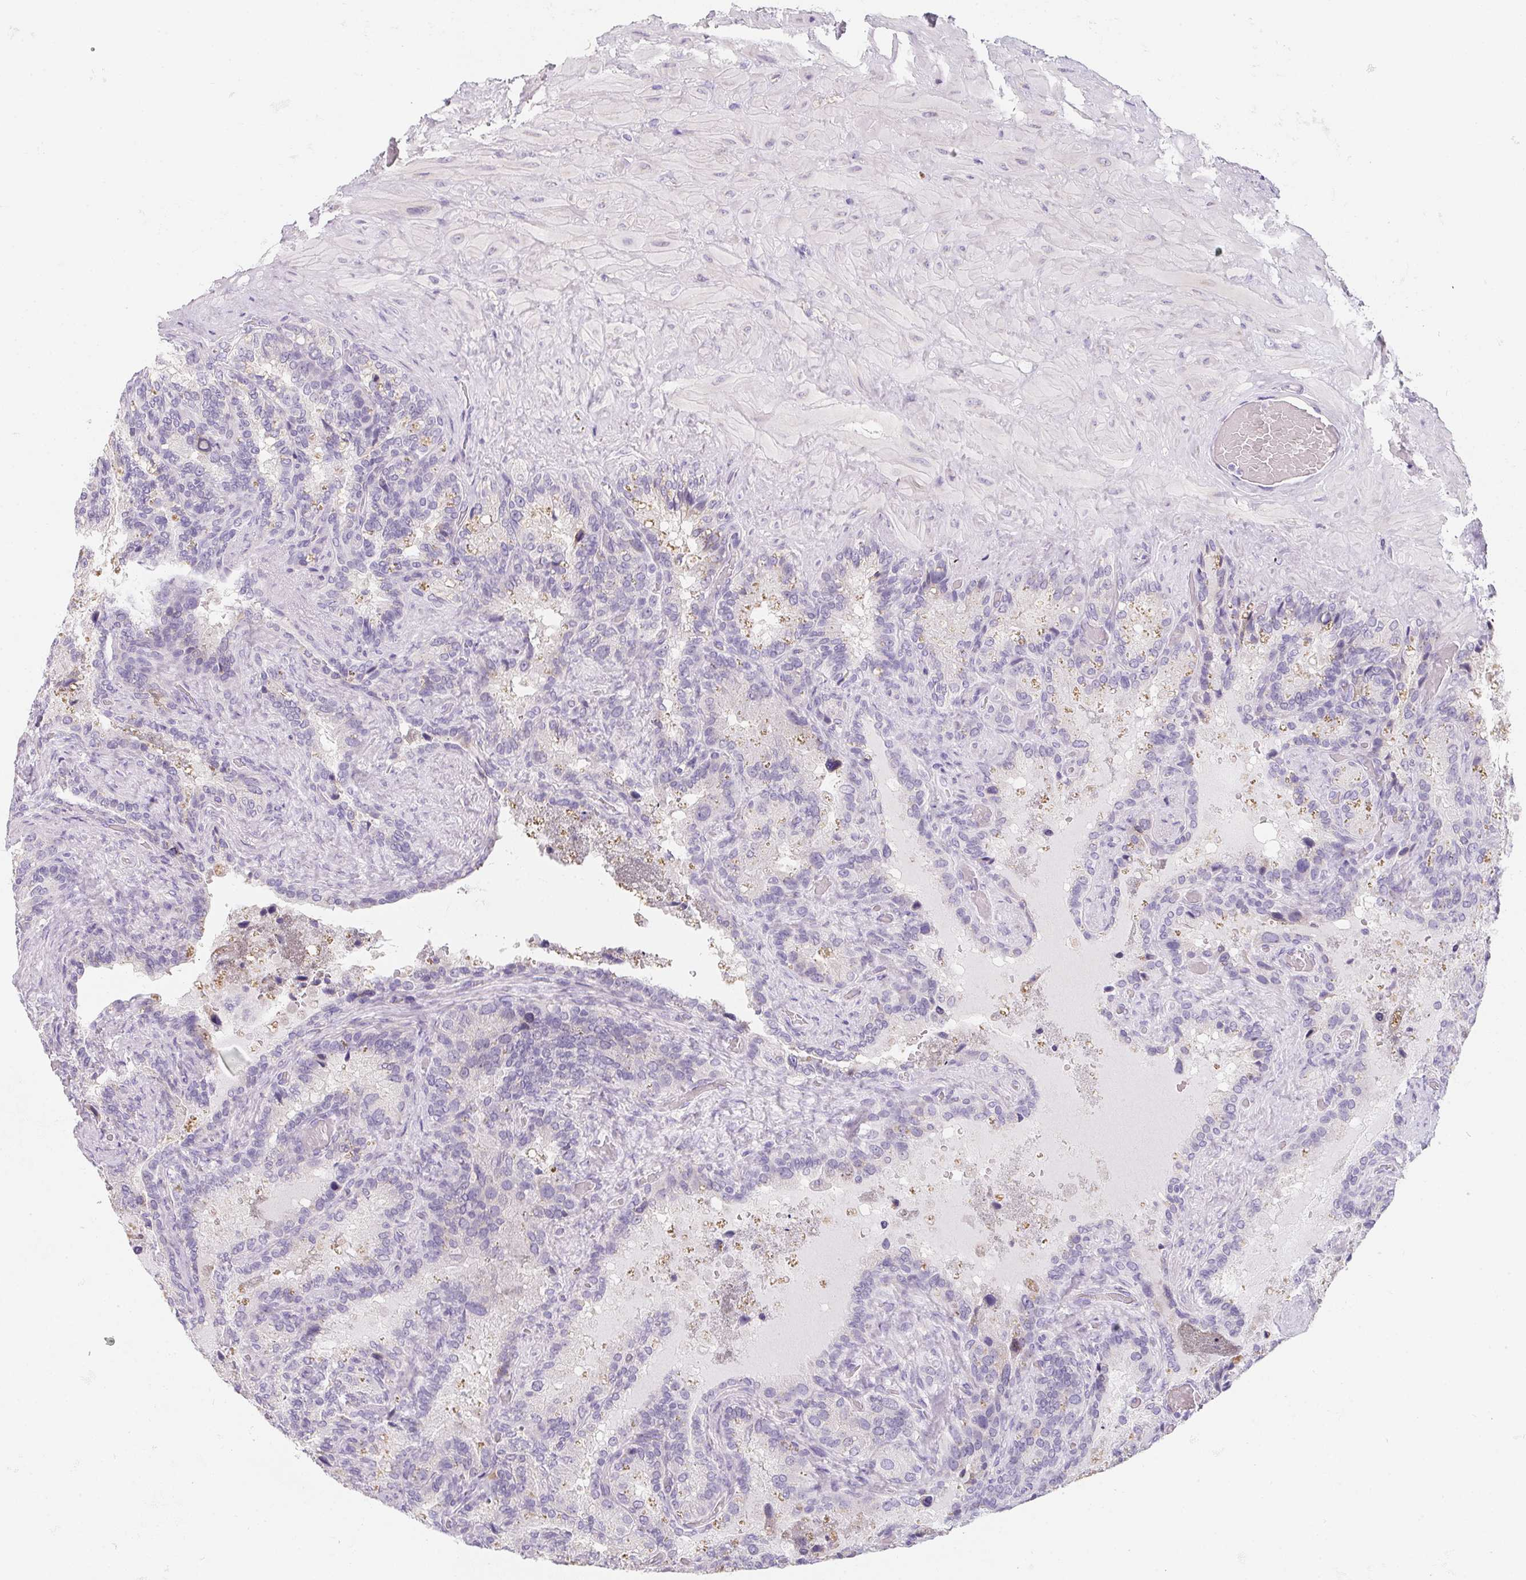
{"staining": {"intensity": "negative", "quantity": "none", "location": "none"}, "tissue": "seminal vesicle", "cell_type": "Glandular cells", "image_type": "normal", "snomed": [{"axis": "morphology", "description": "Normal tissue, NOS"}, {"axis": "topography", "description": "Seminal veicle"}], "caption": "A high-resolution photomicrograph shows IHC staining of benign seminal vesicle, which exhibits no significant staining in glandular cells.", "gene": "MAP1A", "patient": {"sex": "male", "age": 60}}